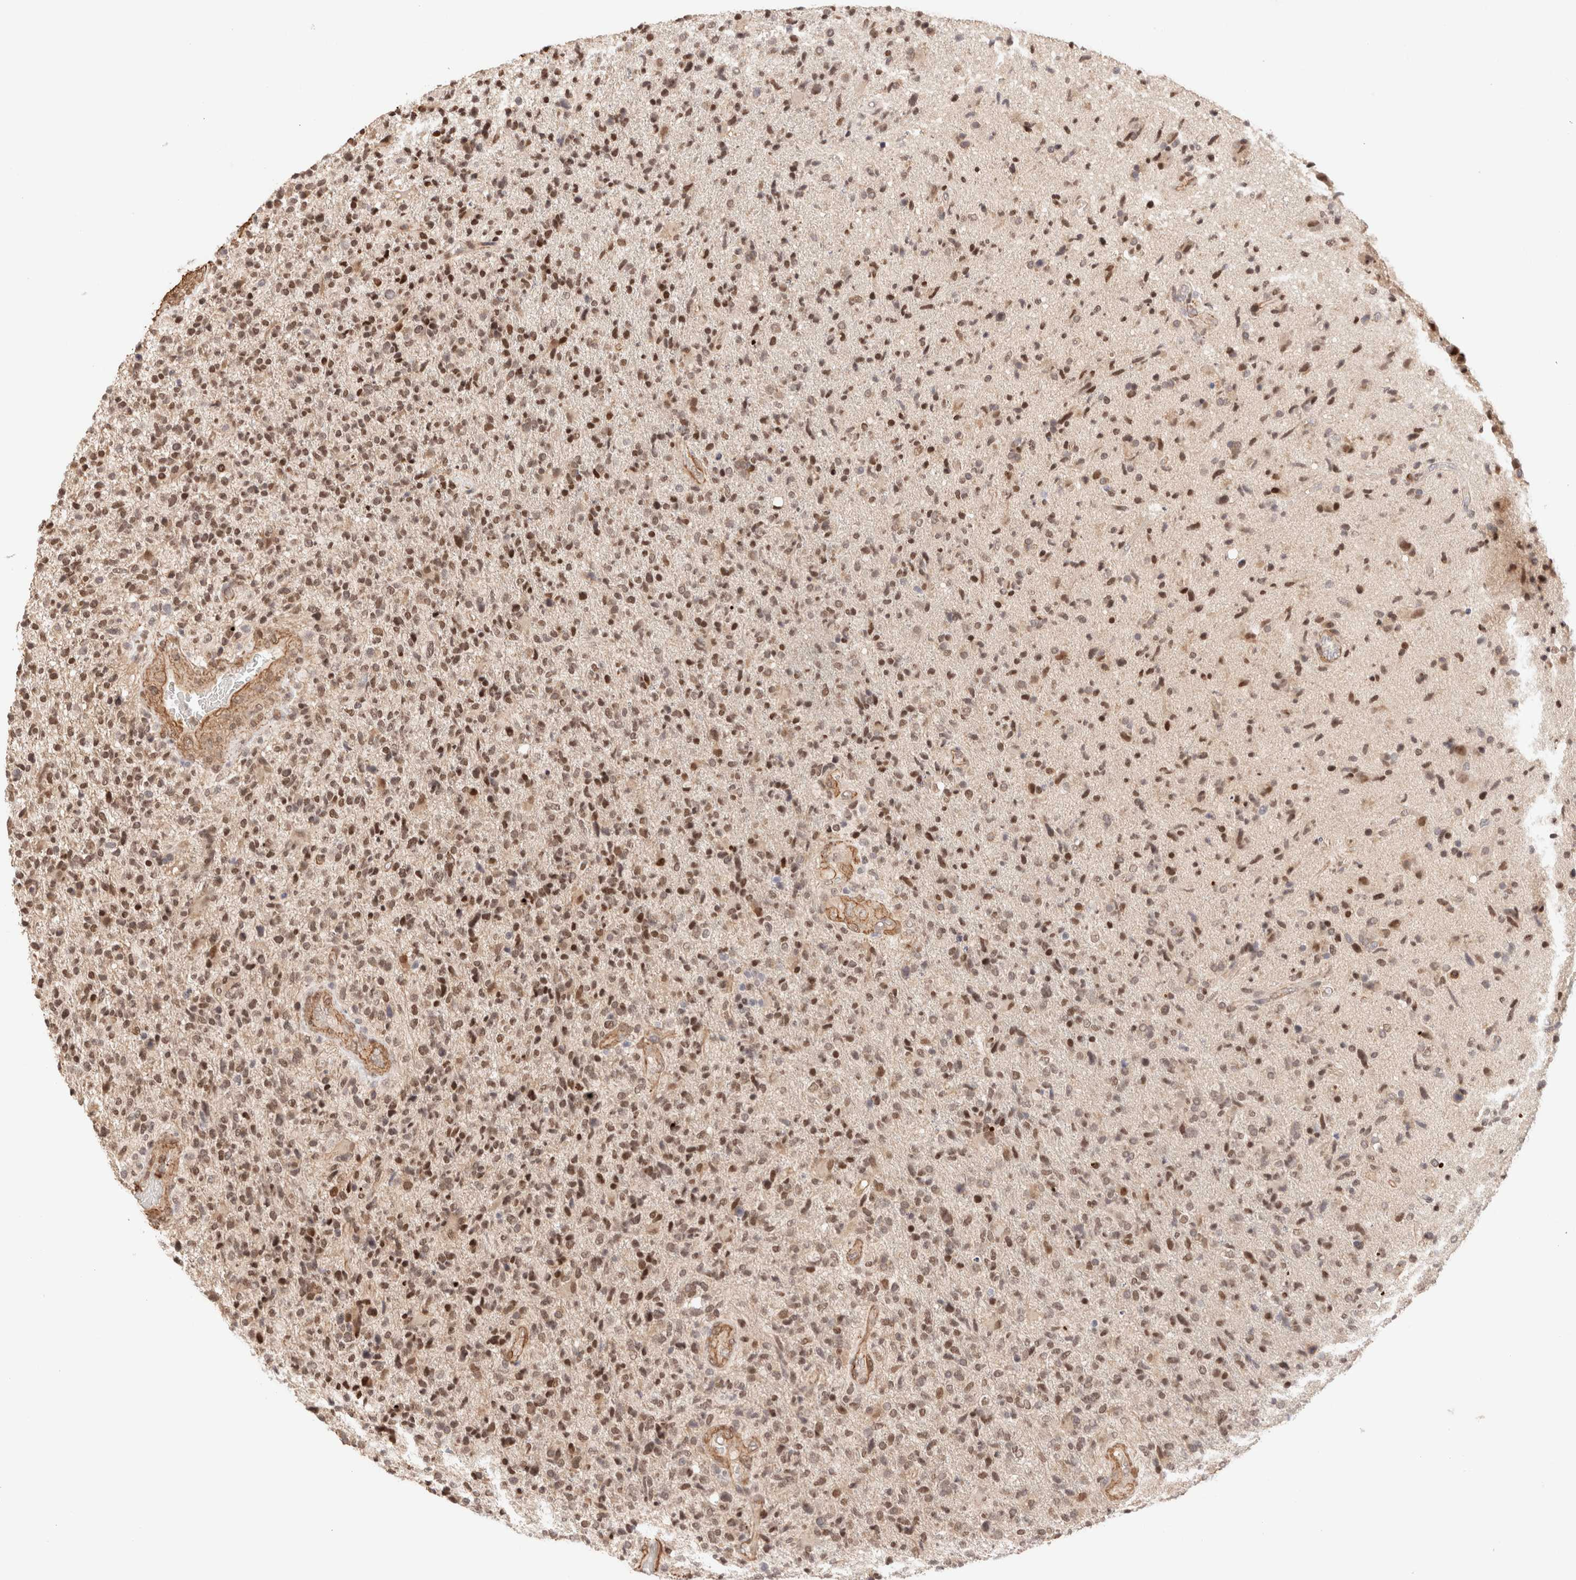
{"staining": {"intensity": "moderate", "quantity": ">75%", "location": "nuclear"}, "tissue": "glioma", "cell_type": "Tumor cells", "image_type": "cancer", "snomed": [{"axis": "morphology", "description": "Glioma, malignant, High grade"}, {"axis": "topography", "description": "Brain"}], "caption": "Human high-grade glioma (malignant) stained with a protein marker reveals moderate staining in tumor cells.", "gene": "BRPF3", "patient": {"sex": "male", "age": 72}}